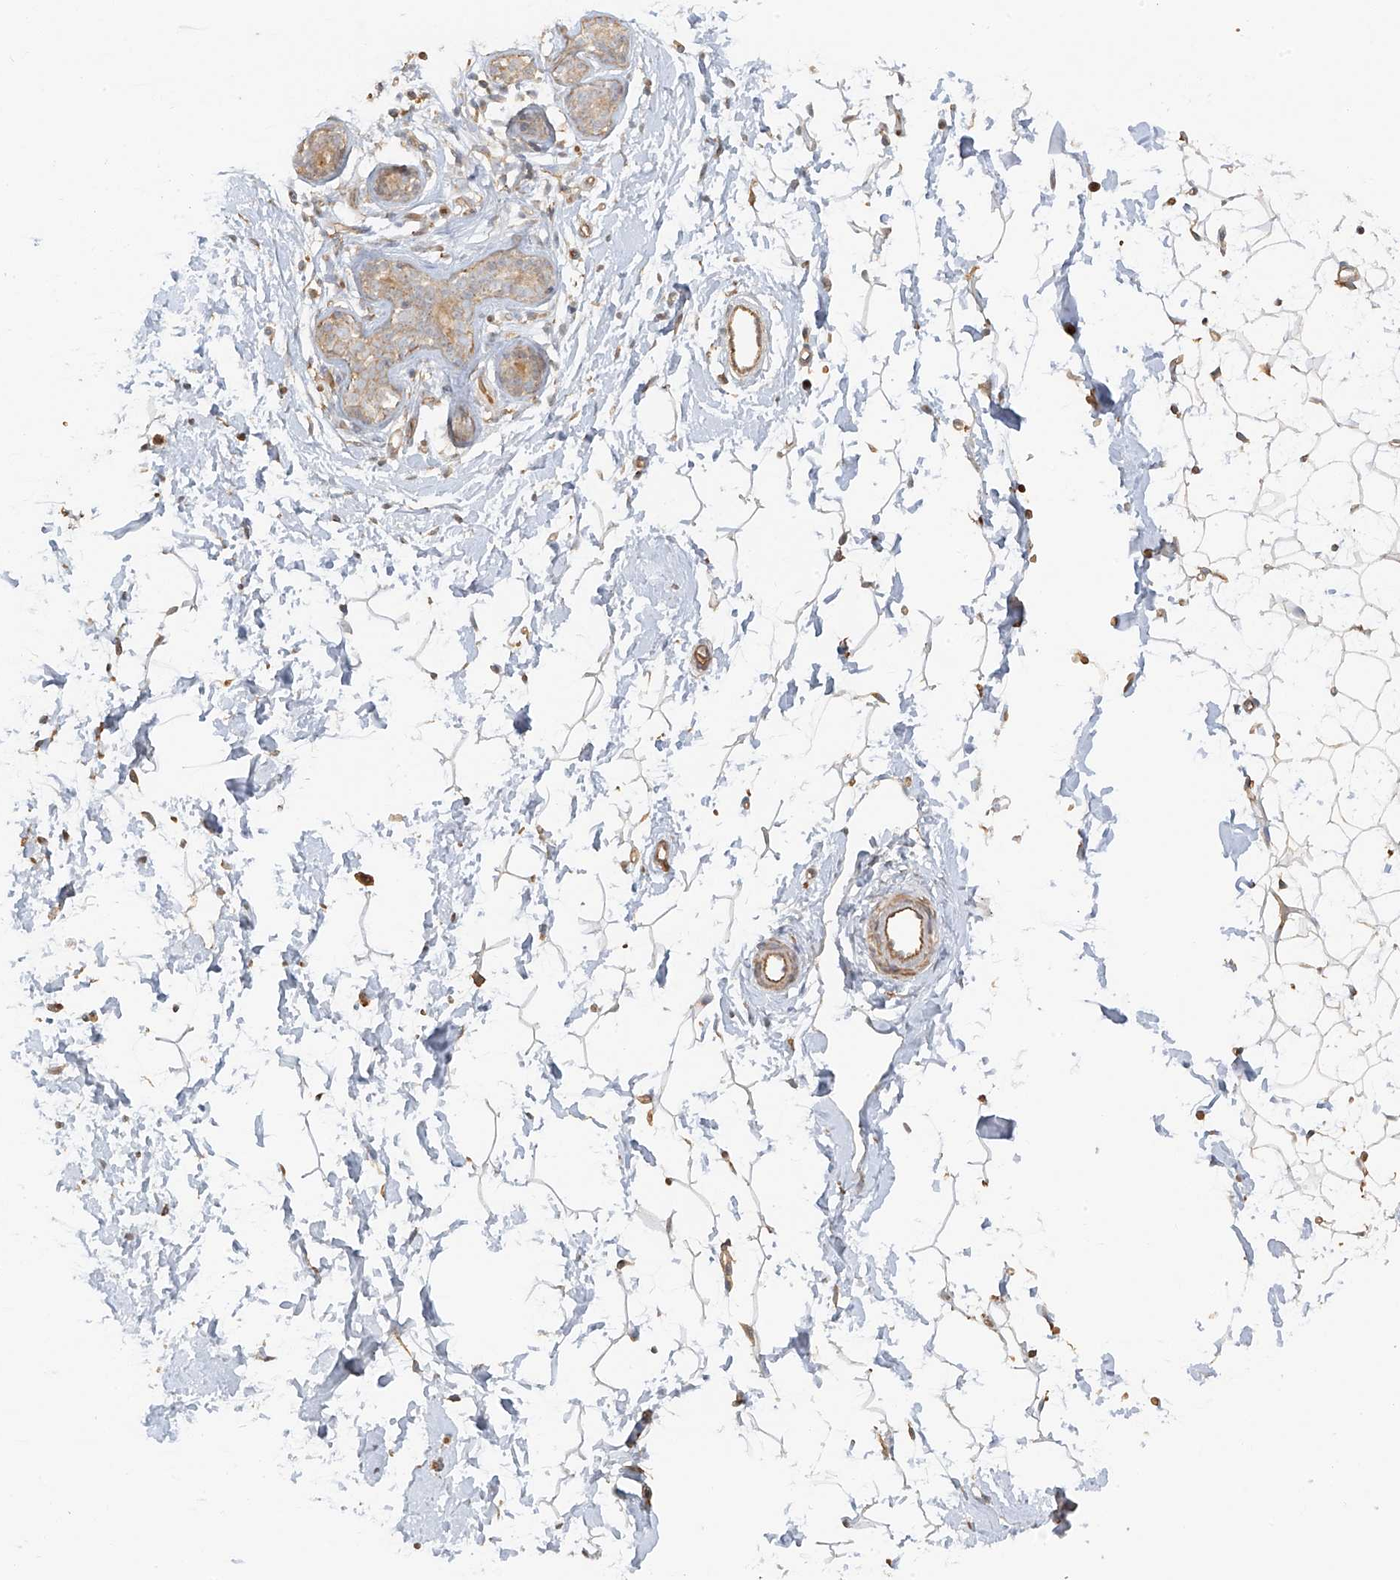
{"staining": {"intensity": "negative", "quantity": "none", "location": "none"}, "tissue": "adipose tissue", "cell_type": "Adipocytes", "image_type": "normal", "snomed": [{"axis": "morphology", "description": "Normal tissue, NOS"}, {"axis": "topography", "description": "Breast"}], "caption": "Human adipose tissue stained for a protein using IHC exhibits no positivity in adipocytes.", "gene": "UPK1B", "patient": {"sex": "female", "age": 23}}